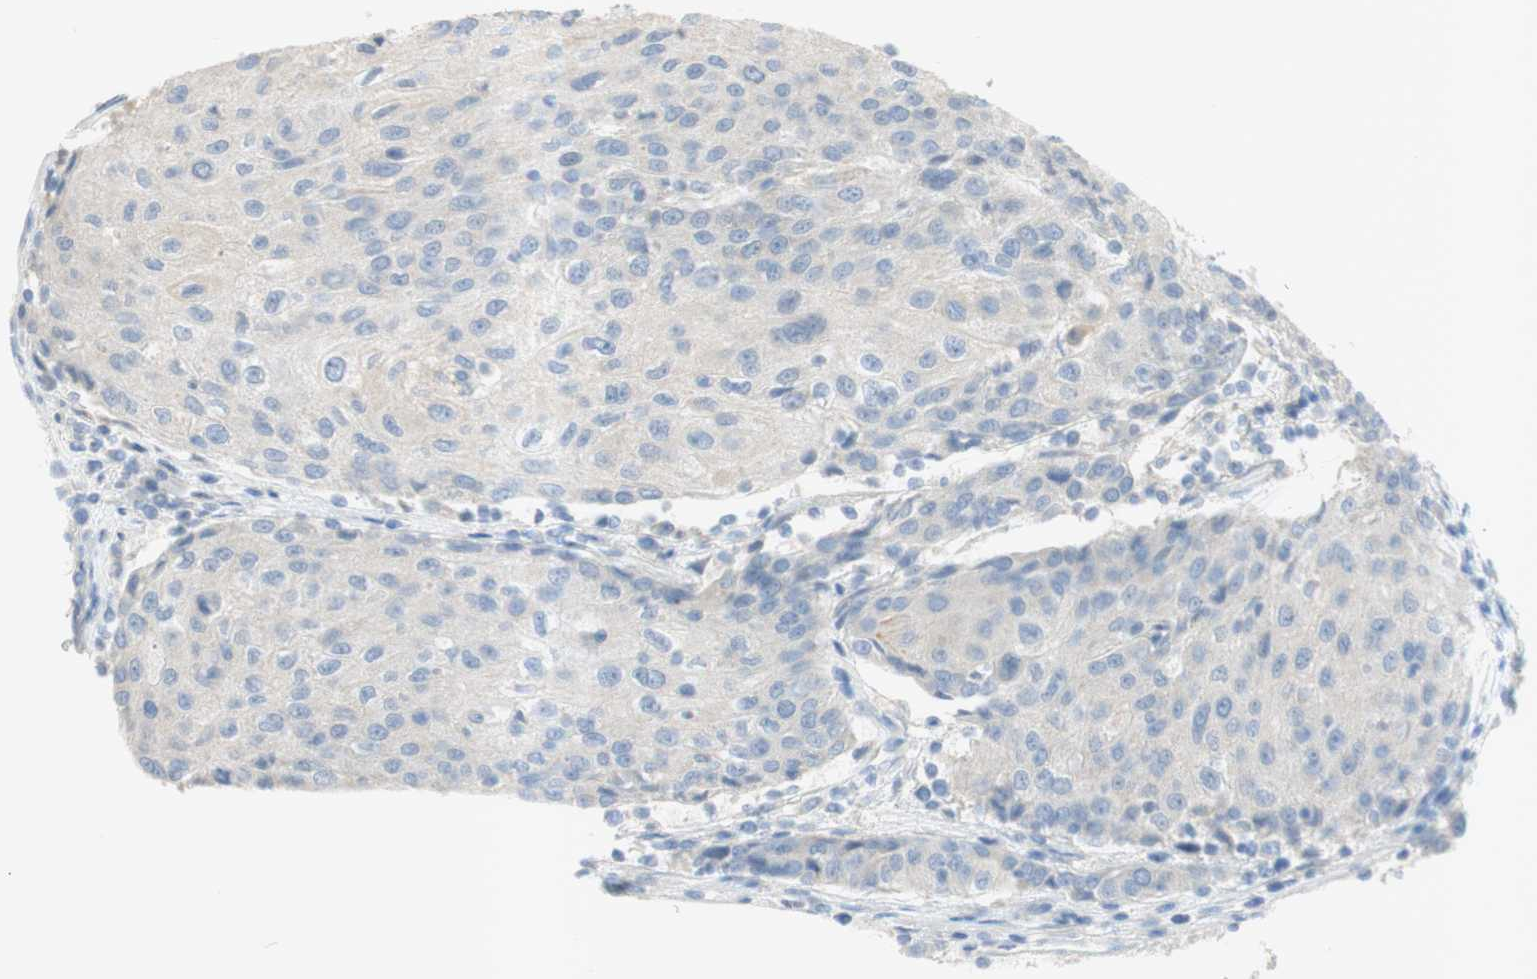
{"staining": {"intensity": "negative", "quantity": "none", "location": "none"}, "tissue": "urothelial cancer", "cell_type": "Tumor cells", "image_type": "cancer", "snomed": [{"axis": "morphology", "description": "Urothelial carcinoma, High grade"}, {"axis": "topography", "description": "Urinary bladder"}], "caption": "Immunohistochemical staining of human urothelial cancer shows no significant expression in tumor cells.", "gene": "EPO", "patient": {"sex": "female", "age": 85}}